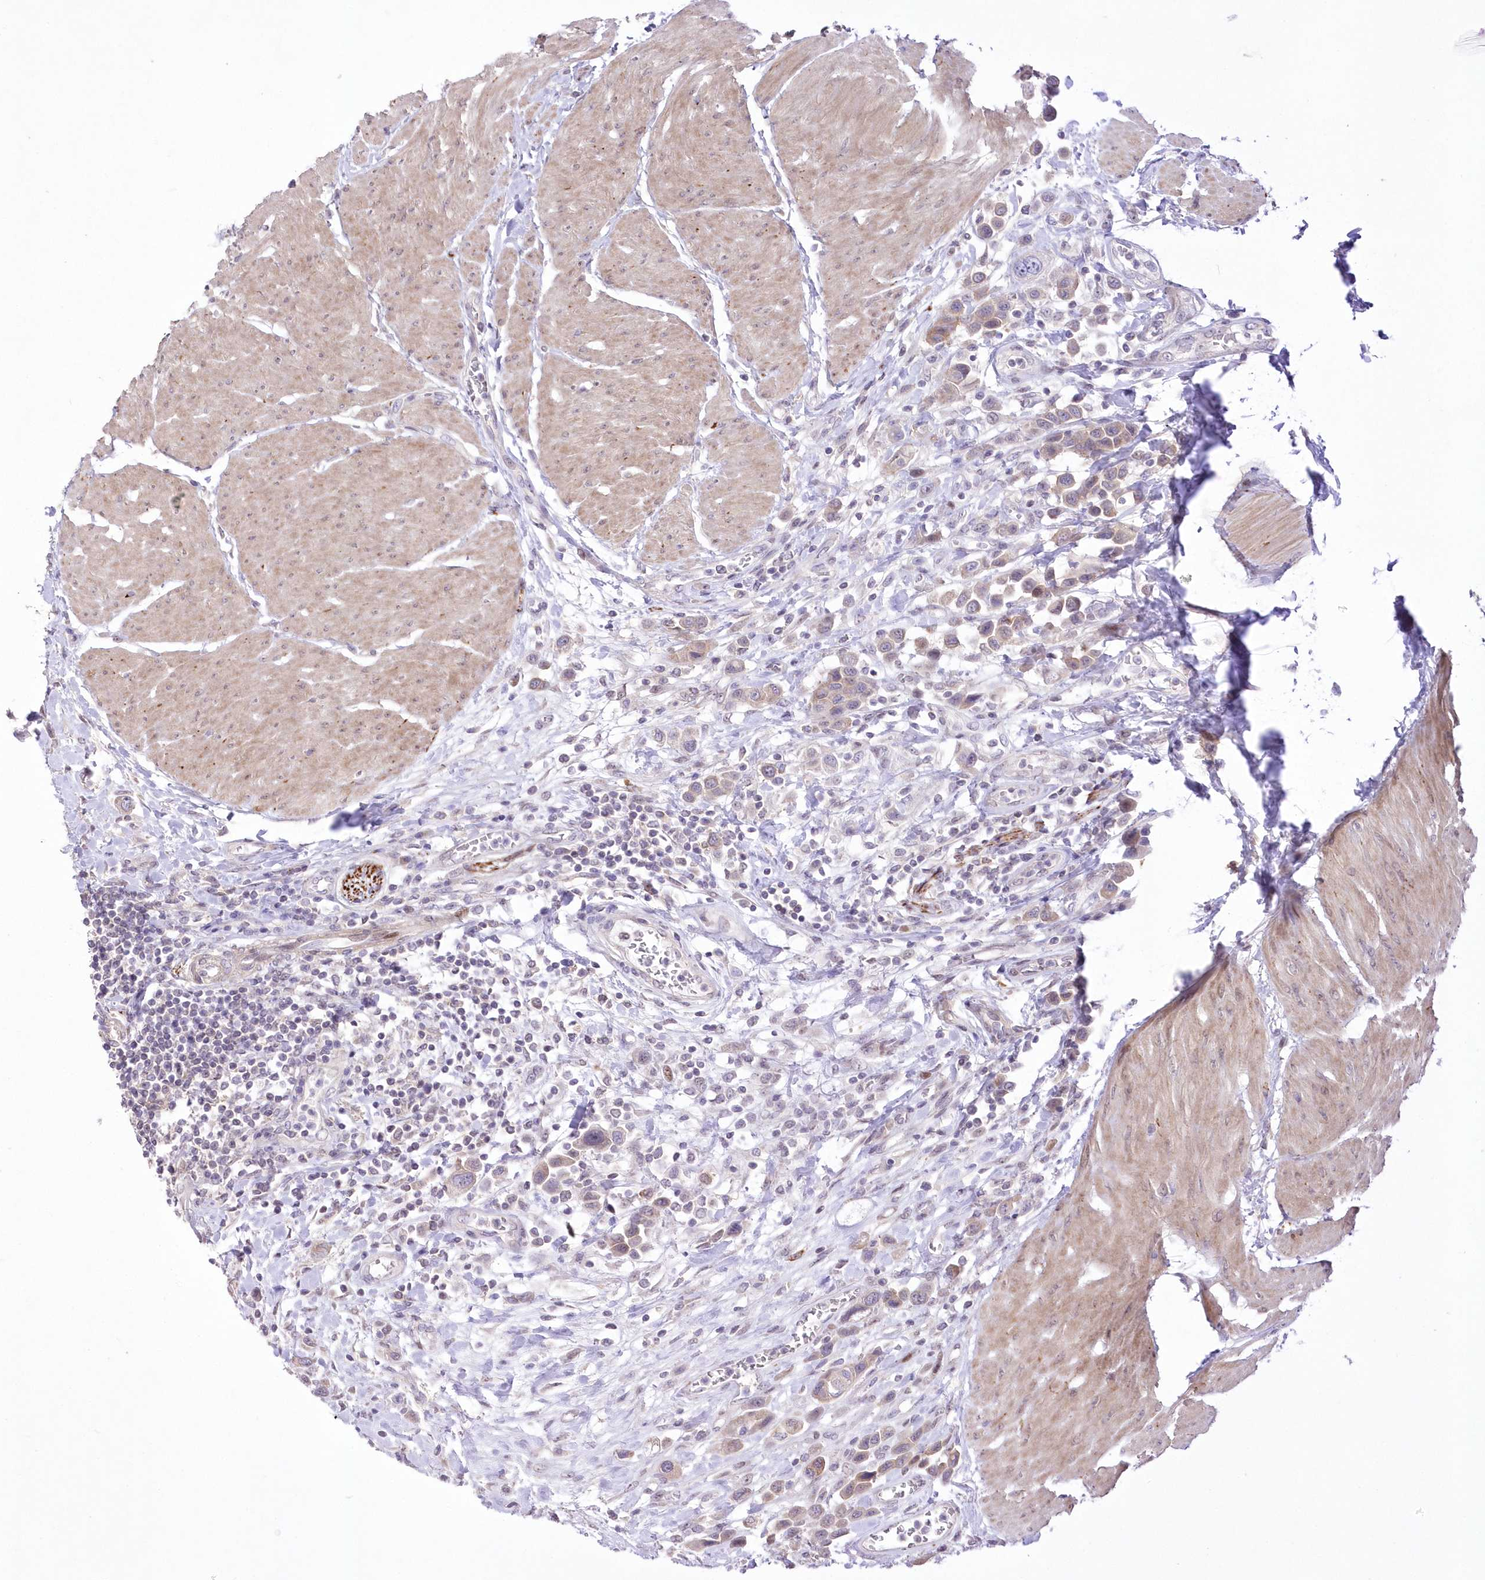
{"staining": {"intensity": "weak", "quantity": ">75%", "location": "cytoplasmic/membranous"}, "tissue": "urothelial cancer", "cell_type": "Tumor cells", "image_type": "cancer", "snomed": [{"axis": "morphology", "description": "Urothelial carcinoma, High grade"}, {"axis": "topography", "description": "Urinary bladder"}], "caption": "Immunohistochemical staining of human urothelial carcinoma (high-grade) reveals low levels of weak cytoplasmic/membranous protein positivity in about >75% of tumor cells. The staining was performed using DAB (3,3'-diaminobenzidine), with brown indicating positive protein expression. Nuclei are stained blue with hematoxylin.", "gene": "FAM241B", "patient": {"sex": "male", "age": 50}}